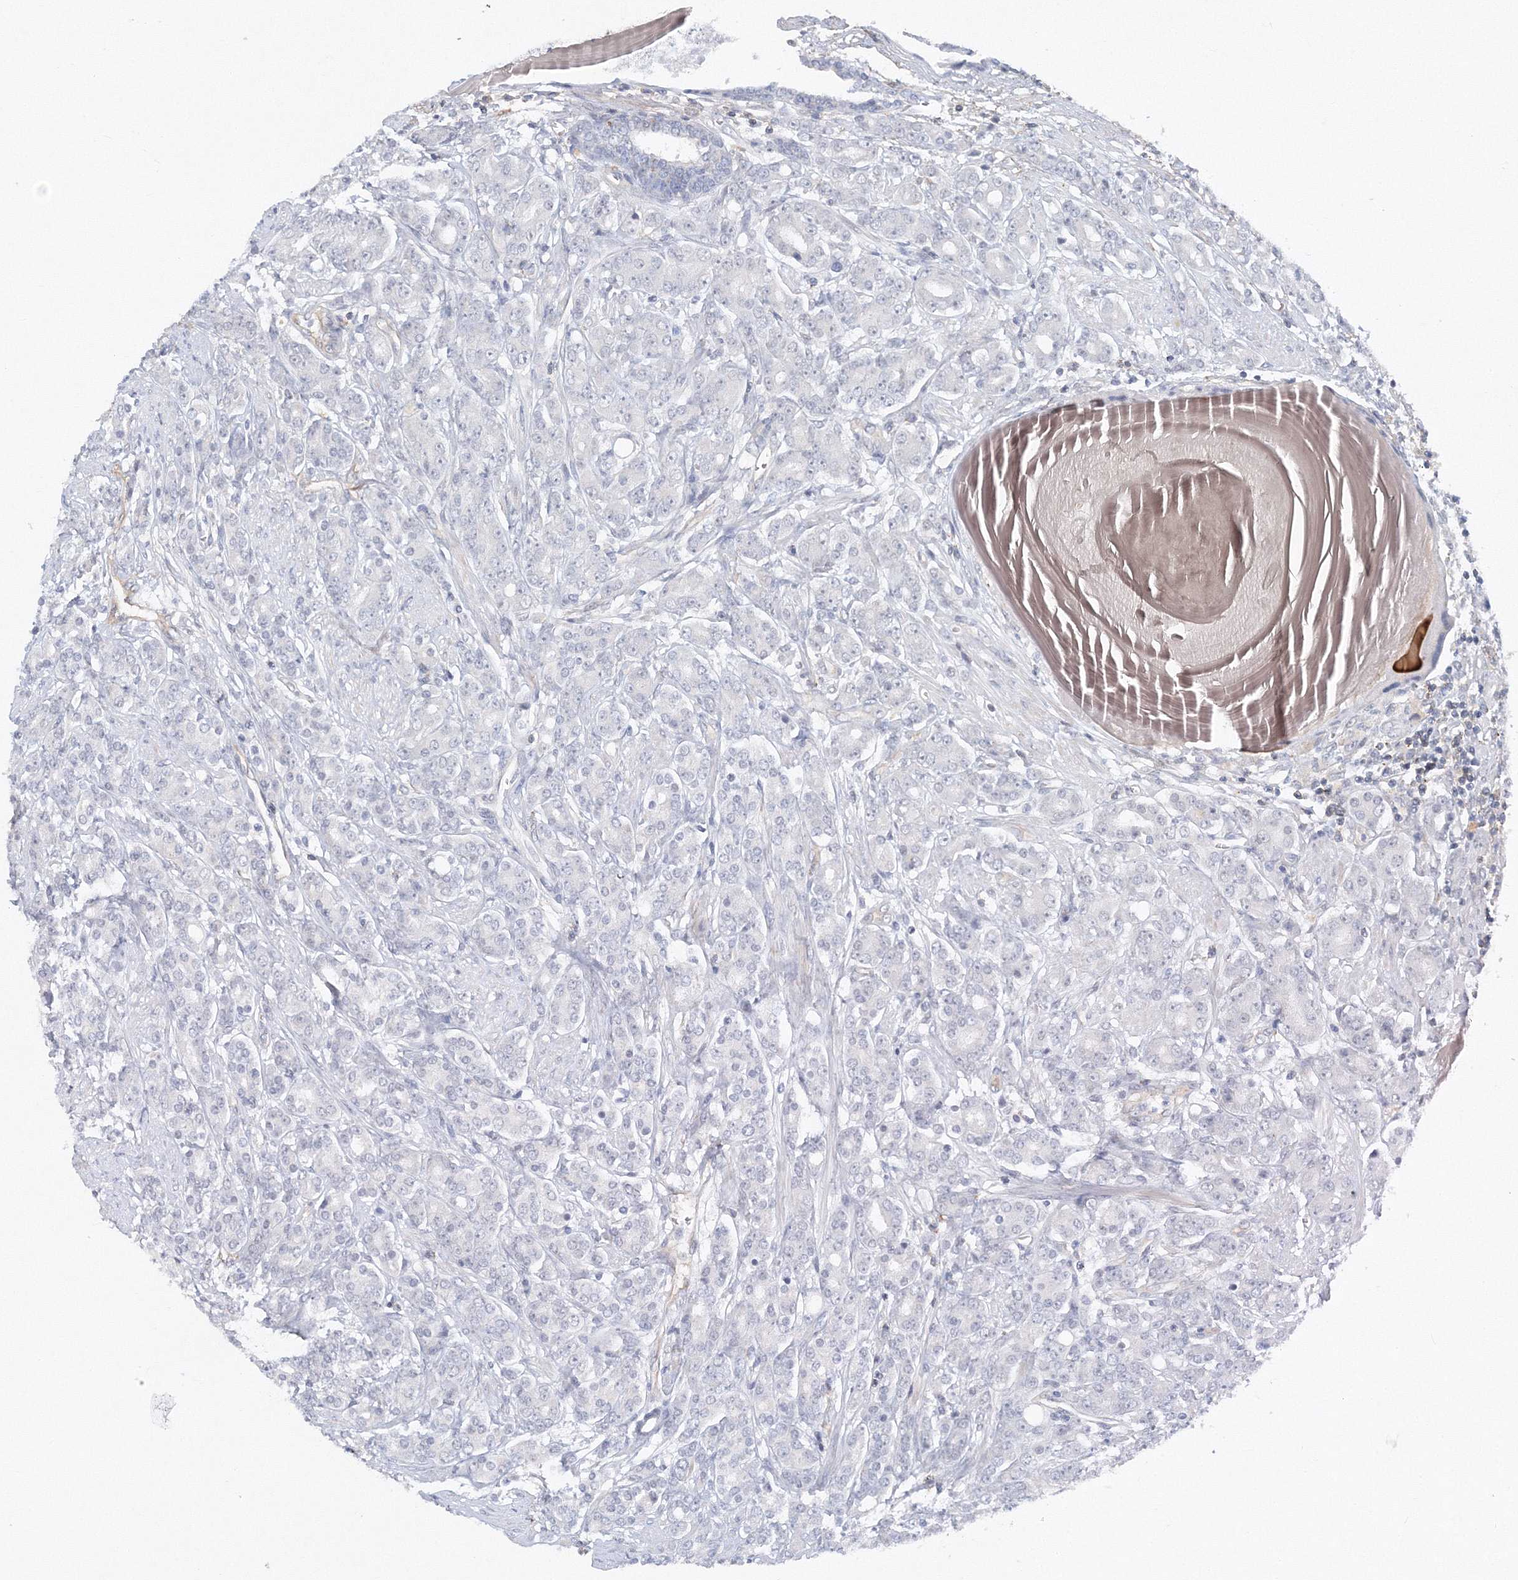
{"staining": {"intensity": "negative", "quantity": "none", "location": "none"}, "tissue": "prostate cancer", "cell_type": "Tumor cells", "image_type": "cancer", "snomed": [{"axis": "morphology", "description": "Adenocarcinoma, High grade"}, {"axis": "topography", "description": "Prostate"}], "caption": "Prostate adenocarcinoma (high-grade) was stained to show a protein in brown. There is no significant expression in tumor cells. The staining is performed using DAB (3,3'-diaminobenzidine) brown chromogen with nuclei counter-stained in using hematoxylin.", "gene": "SH3BP5", "patient": {"sex": "male", "age": 62}}